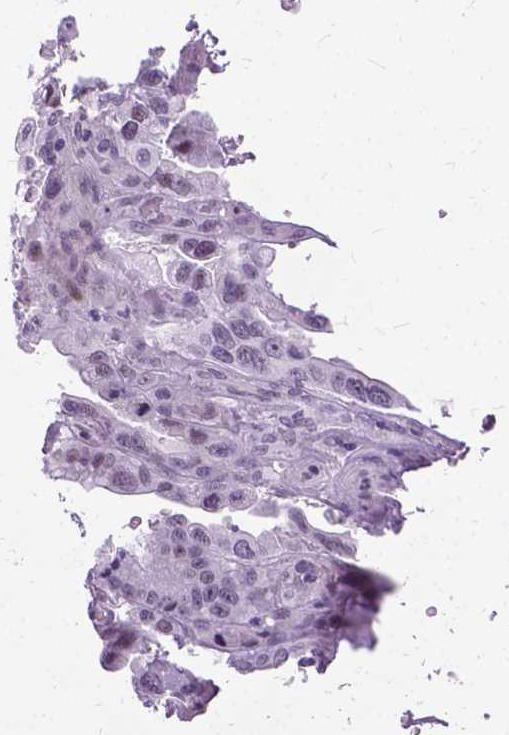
{"staining": {"intensity": "weak", "quantity": "<25%", "location": "nuclear"}, "tissue": "stomach cancer", "cell_type": "Tumor cells", "image_type": "cancer", "snomed": [{"axis": "morphology", "description": "Adenocarcinoma, NOS"}, {"axis": "topography", "description": "Stomach, lower"}], "caption": "An IHC photomicrograph of stomach cancer (adenocarcinoma) is shown. There is no staining in tumor cells of stomach cancer (adenocarcinoma).", "gene": "PROB1", "patient": {"sex": "female", "age": 76}}